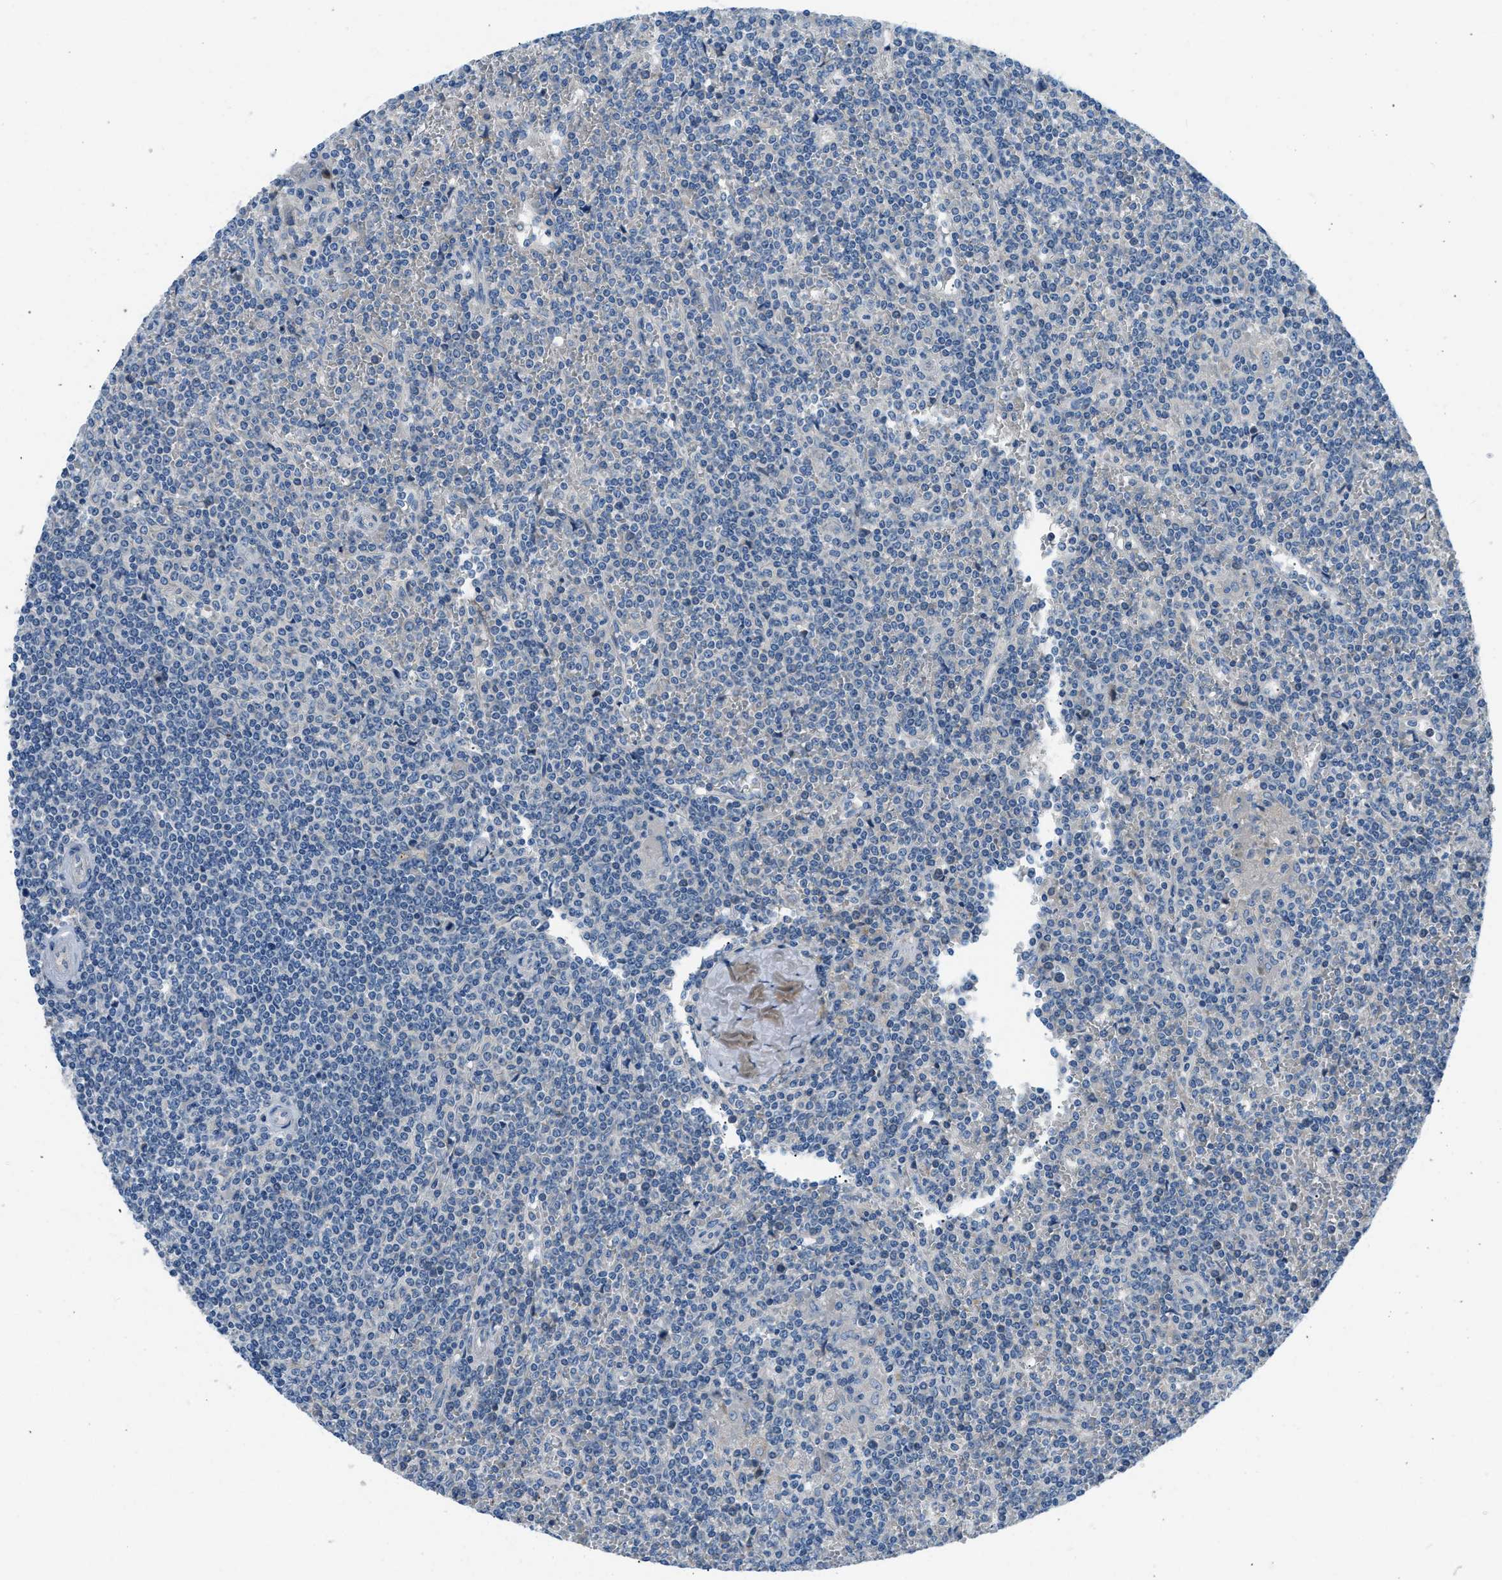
{"staining": {"intensity": "negative", "quantity": "none", "location": "none"}, "tissue": "lymphoma", "cell_type": "Tumor cells", "image_type": "cancer", "snomed": [{"axis": "morphology", "description": "Malignant lymphoma, non-Hodgkin's type, Low grade"}, {"axis": "topography", "description": "Spleen"}], "caption": "Immunohistochemistry micrograph of neoplastic tissue: lymphoma stained with DAB exhibits no significant protein staining in tumor cells. (DAB (3,3'-diaminobenzidine) IHC, high magnification).", "gene": "COL15A1", "patient": {"sex": "female", "age": 19}}